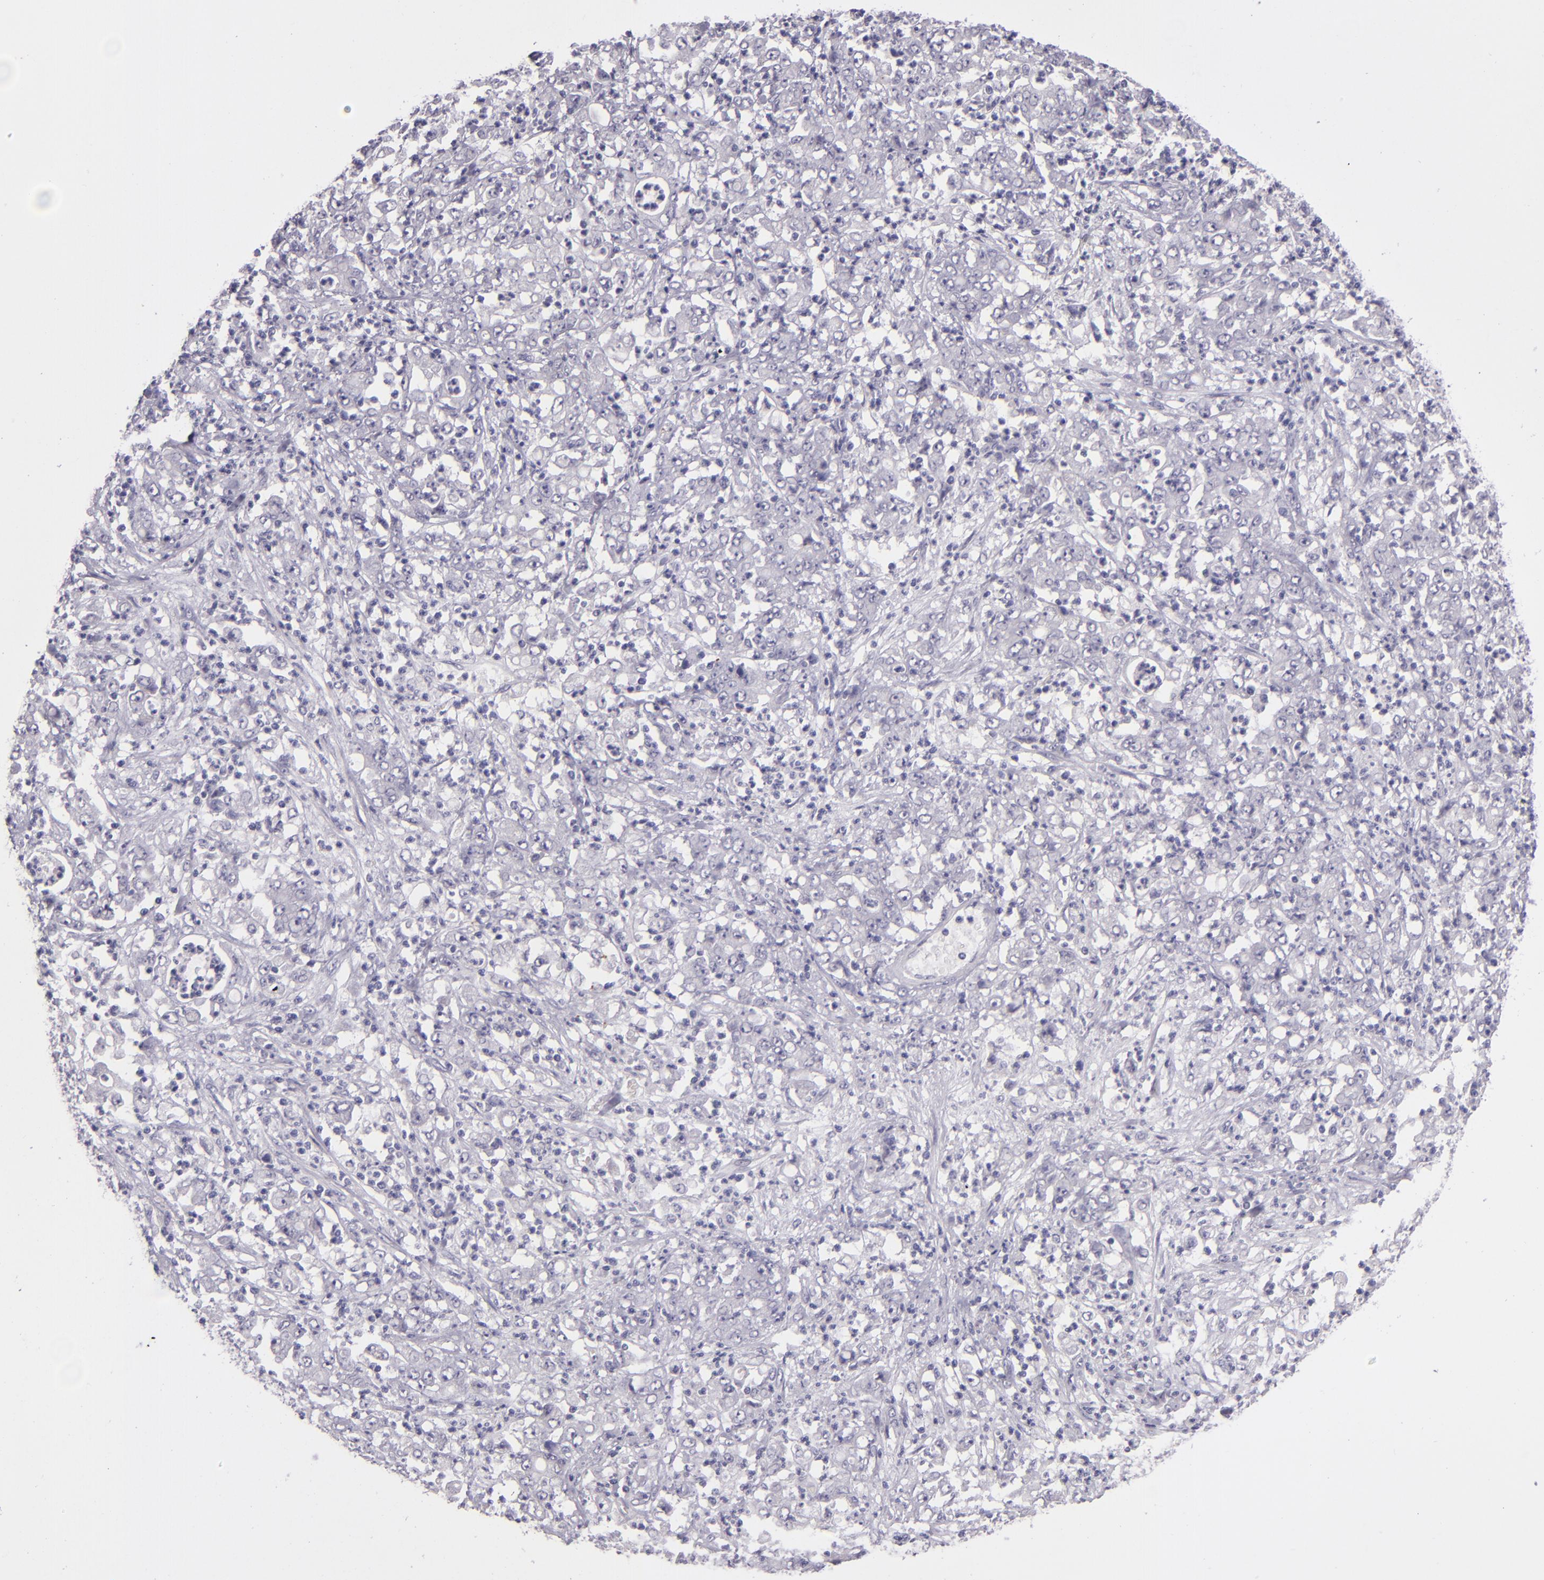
{"staining": {"intensity": "negative", "quantity": "none", "location": "none"}, "tissue": "stomach cancer", "cell_type": "Tumor cells", "image_type": "cancer", "snomed": [{"axis": "morphology", "description": "Adenocarcinoma, NOS"}, {"axis": "topography", "description": "Stomach, lower"}], "caption": "IHC histopathology image of human stomach cancer (adenocarcinoma) stained for a protein (brown), which demonstrates no expression in tumor cells.", "gene": "SNCB", "patient": {"sex": "female", "age": 71}}